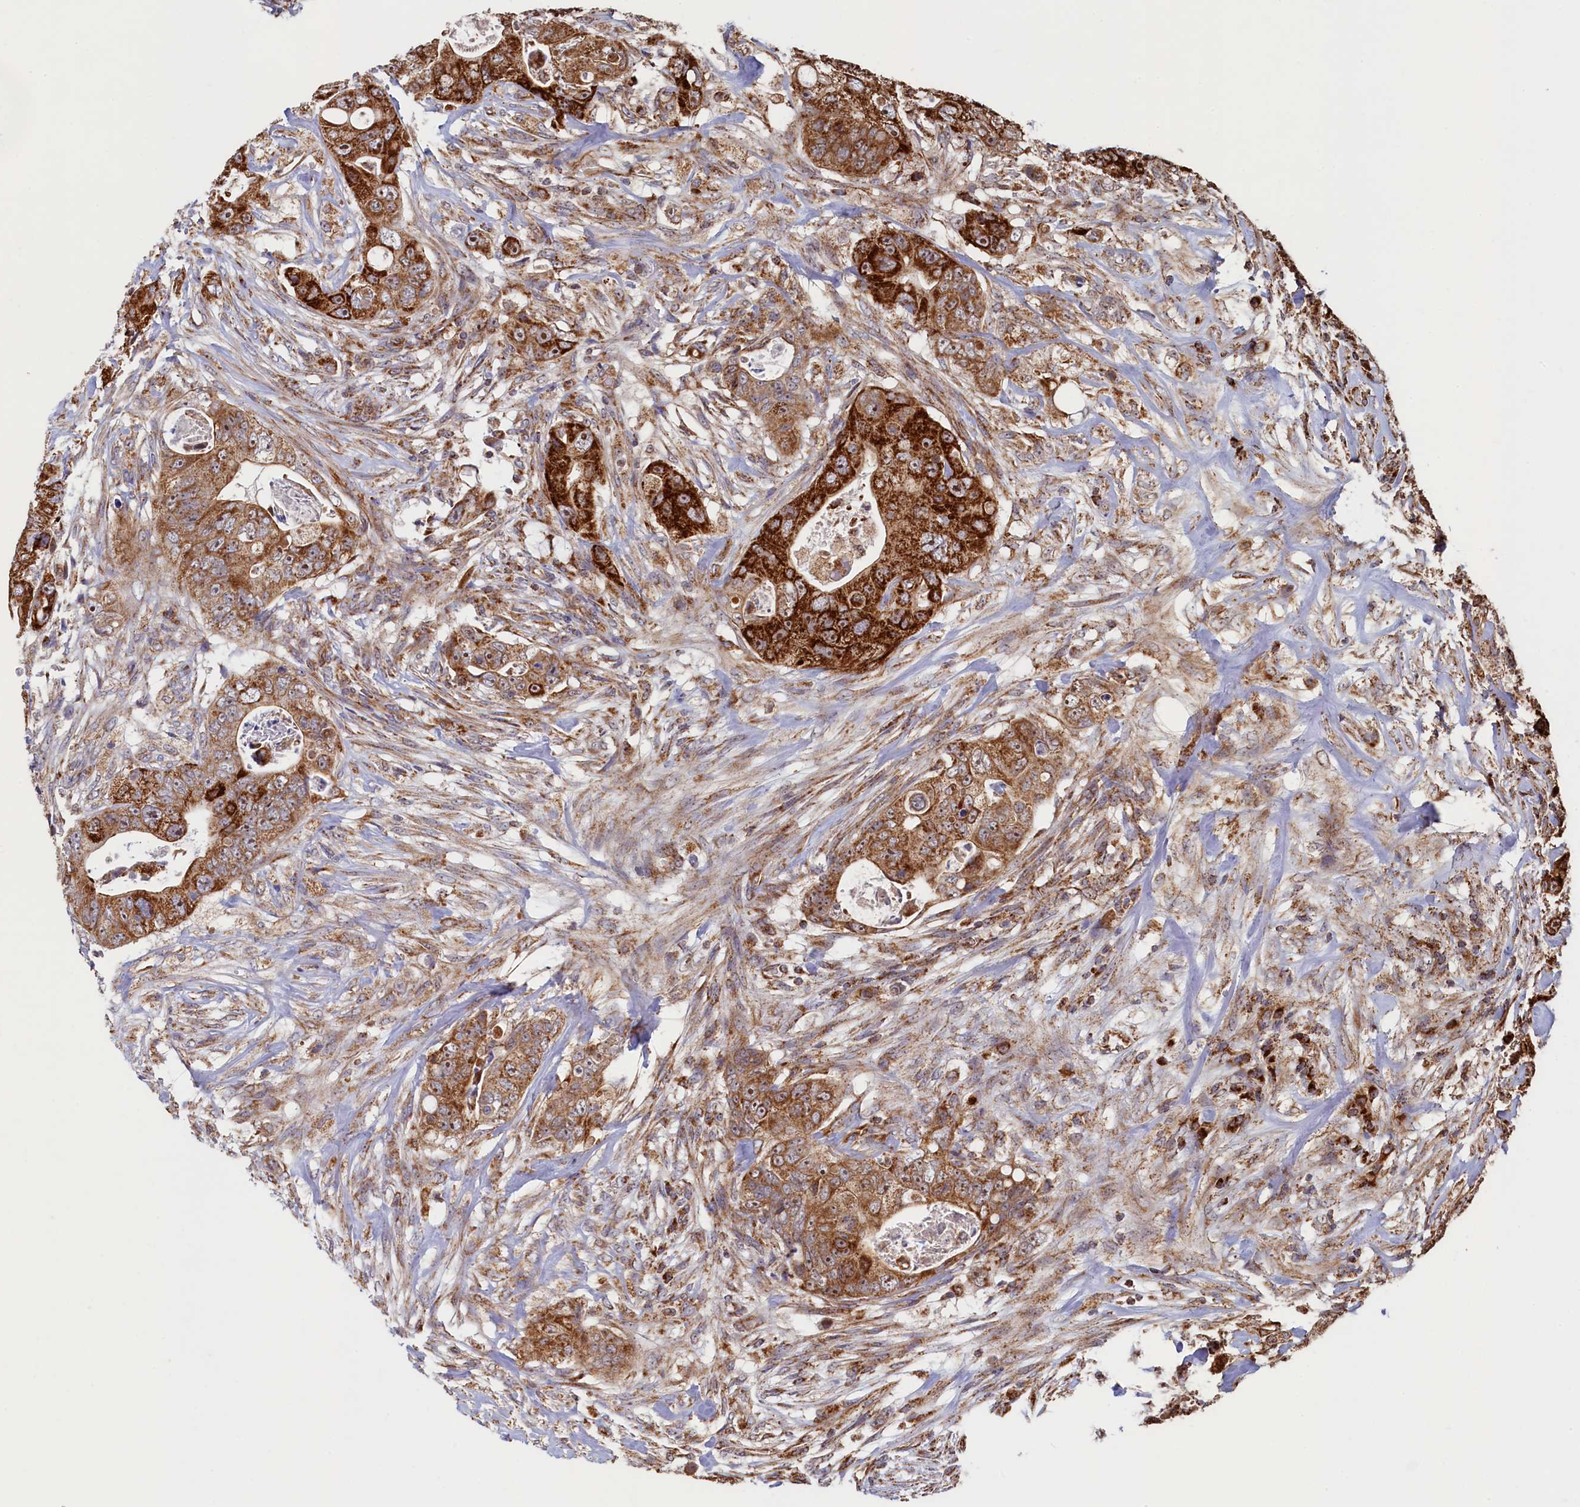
{"staining": {"intensity": "strong", "quantity": ">75%", "location": "cytoplasmic/membranous,nuclear"}, "tissue": "colorectal cancer", "cell_type": "Tumor cells", "image_type": "cancer", "snomed": [{"axis": "morphology", "description": "Adenocarcinoma, NOS"}, {"axis": "topography", "description": "Colon"}], "caption": "IHC micrograph of human adenocarcinoma (colorectal) stained for a protein (brown), which displays high levels of strong cytoplasmic/membranous and nuclear staining in about >75% of tumor cells.", "gene": "UBE3B", "patient": {"sex": "female", "age": 46}}